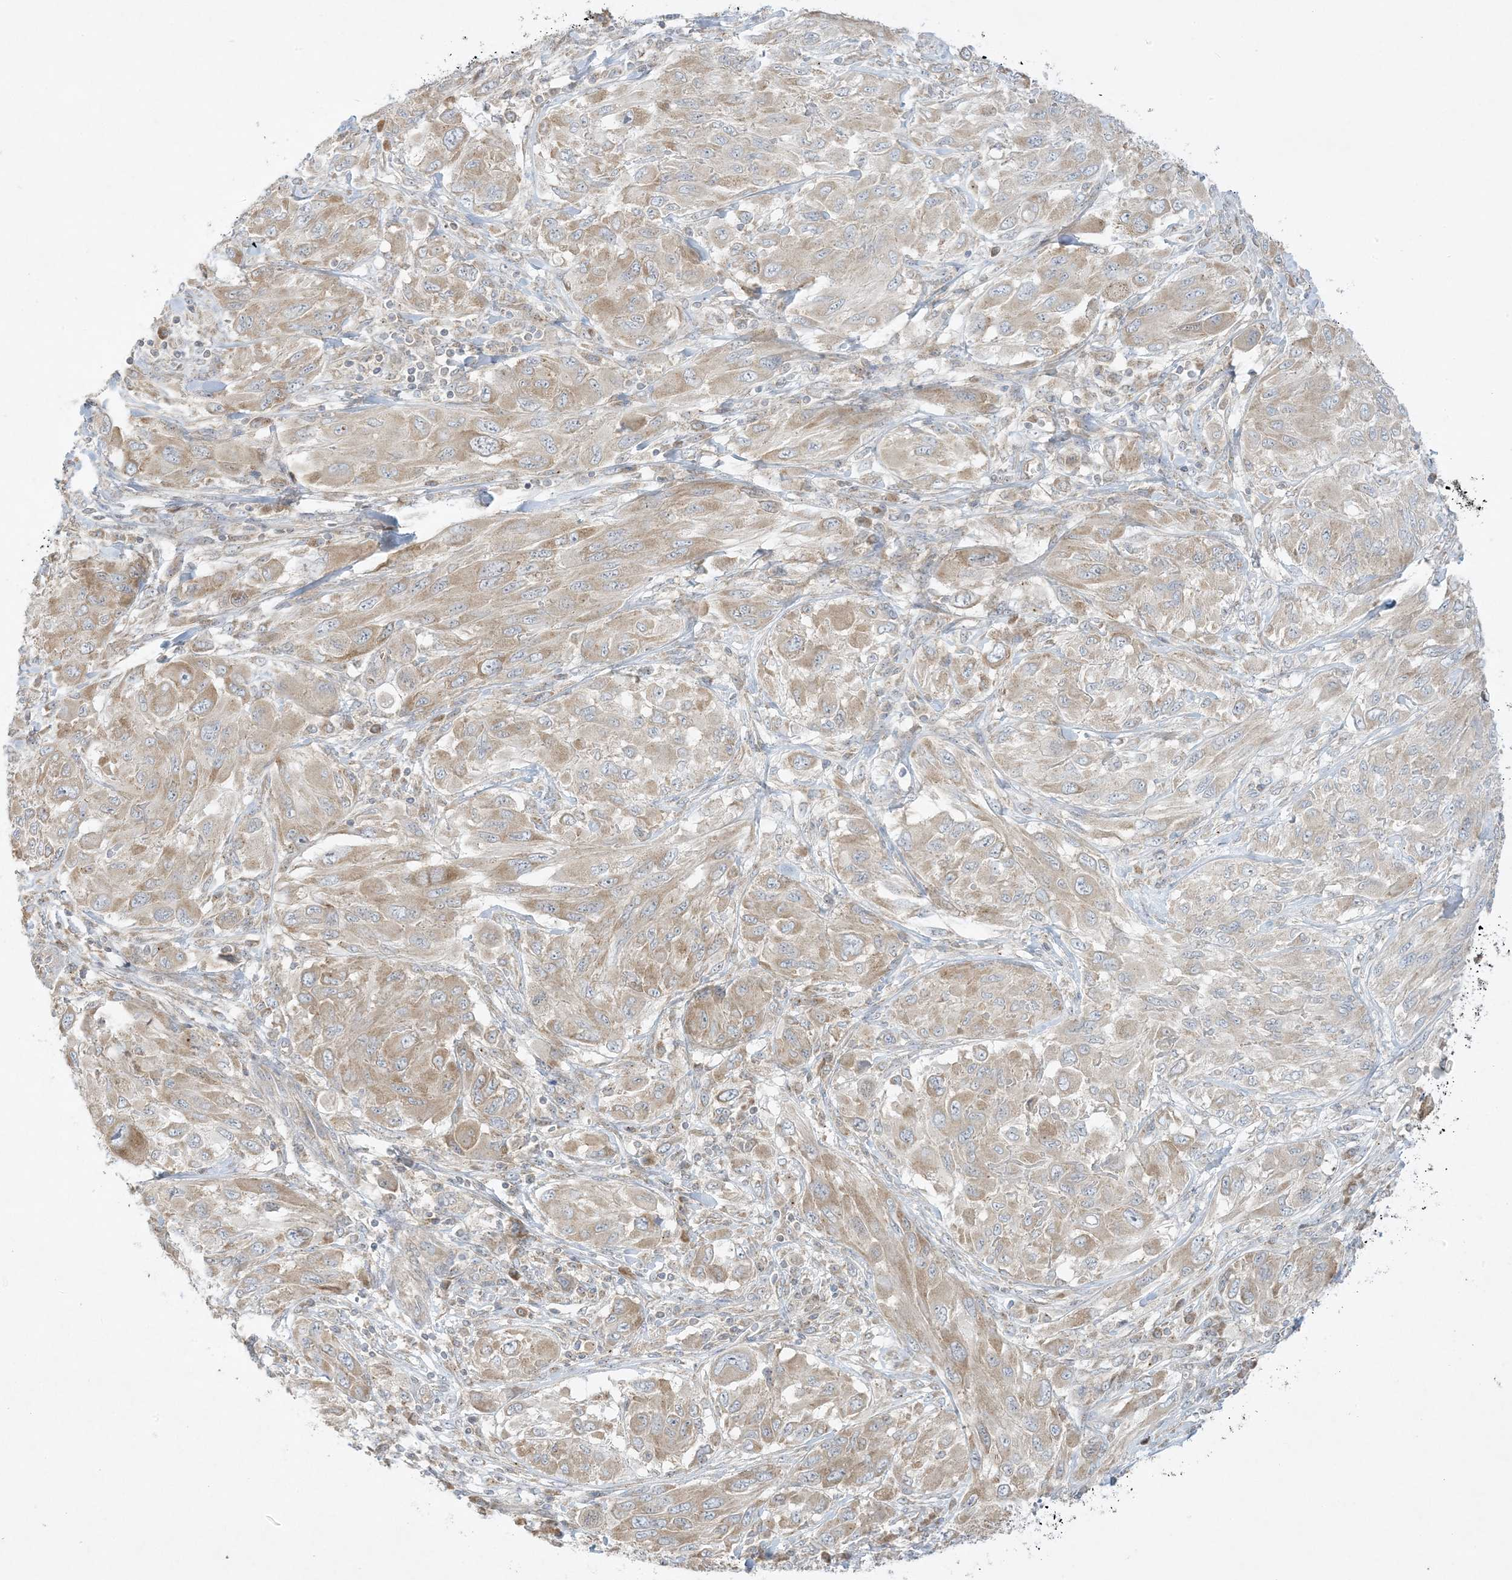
{"staining": {"intensity": "moderate", "quantity": ">75%", "location": "cytoplasmic/membranous"}, "tissue": "melanoma", "cell_type": "Tumor cells", "image_type": "cancer", "snomed": [{"axis": "morphology", "description": "Malignant melanoma, NOS"}, {"axis": "topography", "description": "Skin"}], "caption": "IHC (DAB (3,3'-diaminobenzidine)) staining of malignant melanoma shows moderate cytoplasmic/membranous protein positivity in about >75% of tumor cells. The protein is stained brown, and the nuclei are stained in blue (DAB (3,3'-diaminobenzidine) IHC with brightfield microscopy, high magnification).", "gene": "RPP40", "patient": {"sex": "female", "age": 91}}